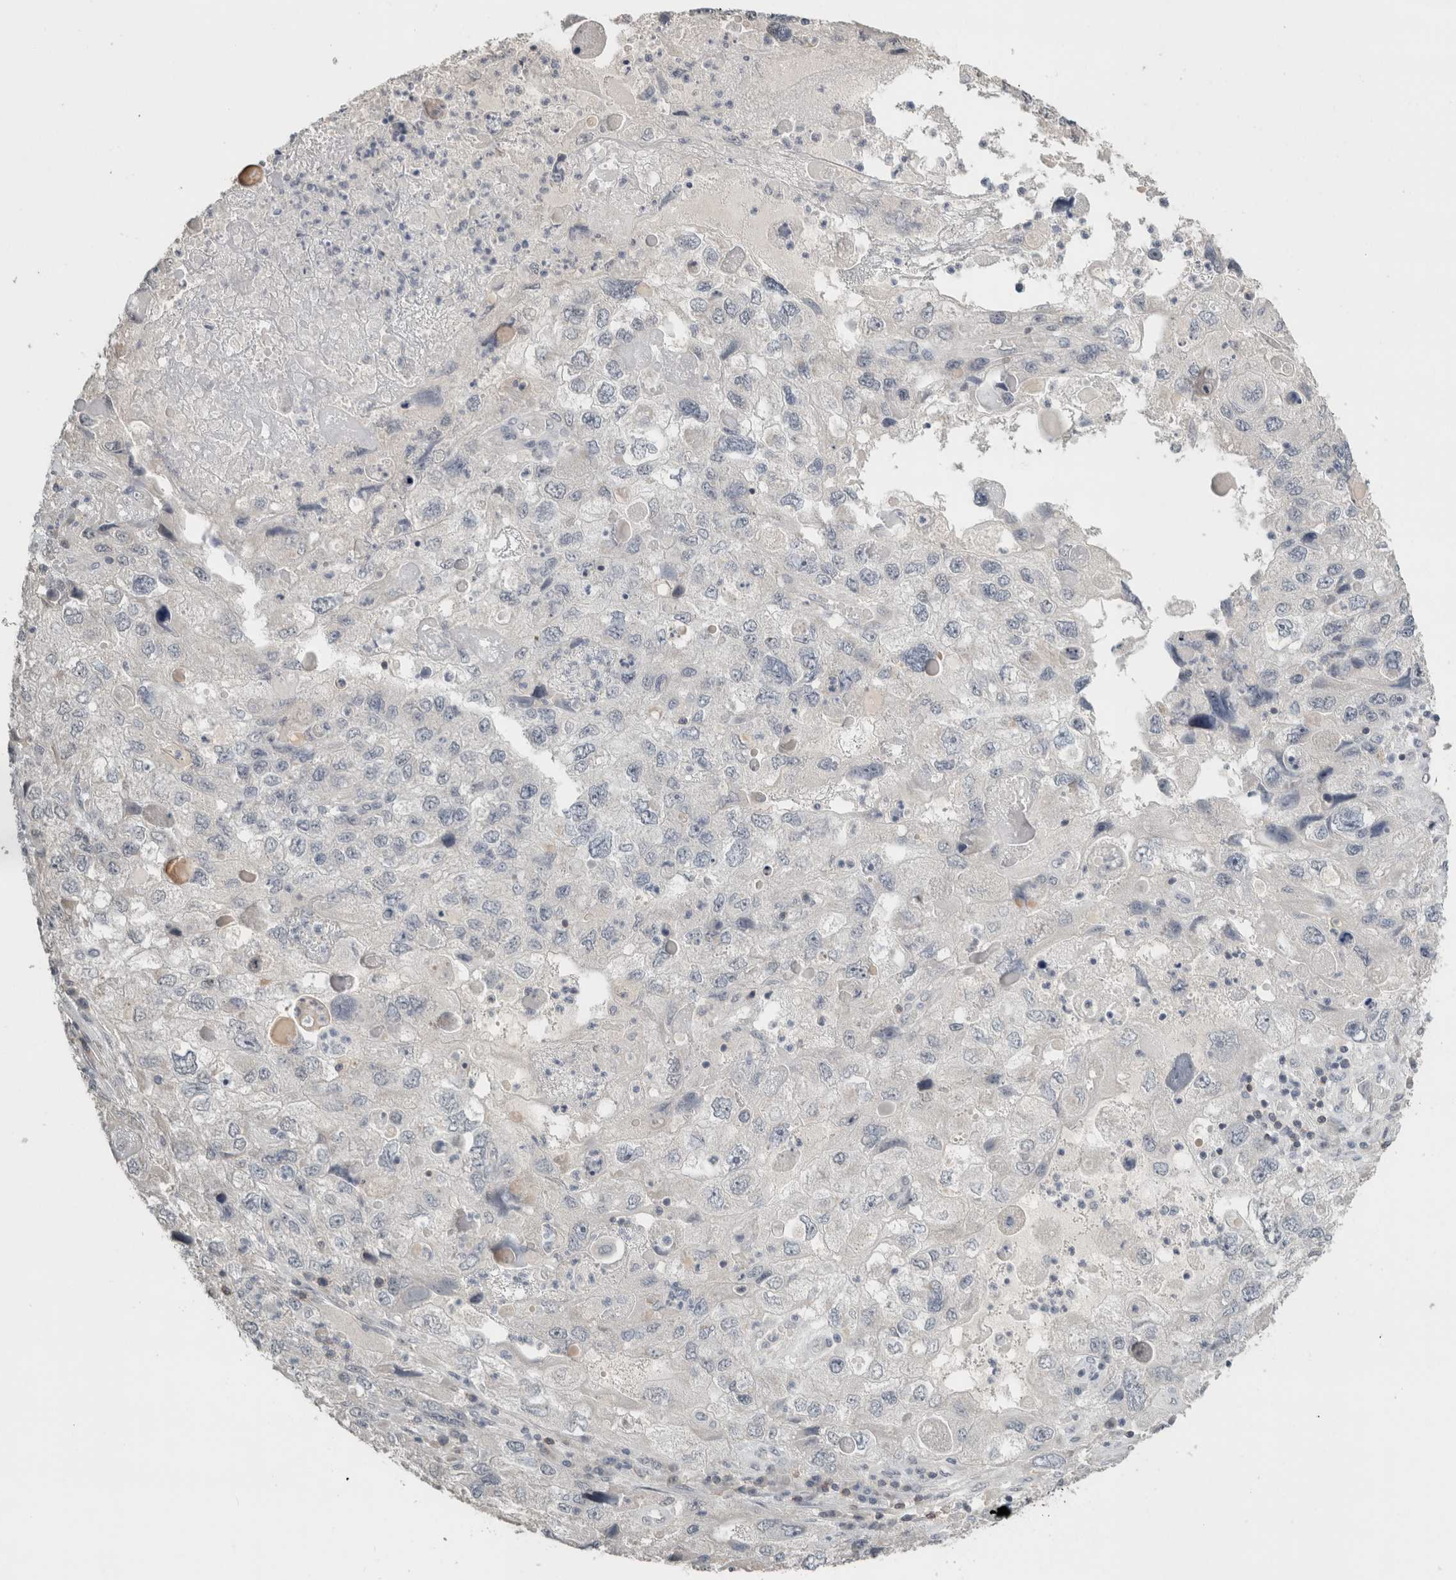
{"staining": {"intensity": "negative", "quantity": "none", "location": "none"}, "tissue": "endometrial cancer", "cell_type": "Tumor cells", "image_type": "cancer", "snomed": [{"axis": "morphology", "description": "Adenocarcinoma, NOS"}, {"axis": "topography", "description": "Endometrium"}], "caption": "Immunohistochemical staining of endometrial cancer (adenocarcinoma) reveals no significant expression in tumor cells.", "gene": "TRAT1", "patient": {"sex": "female", "age": 49}}